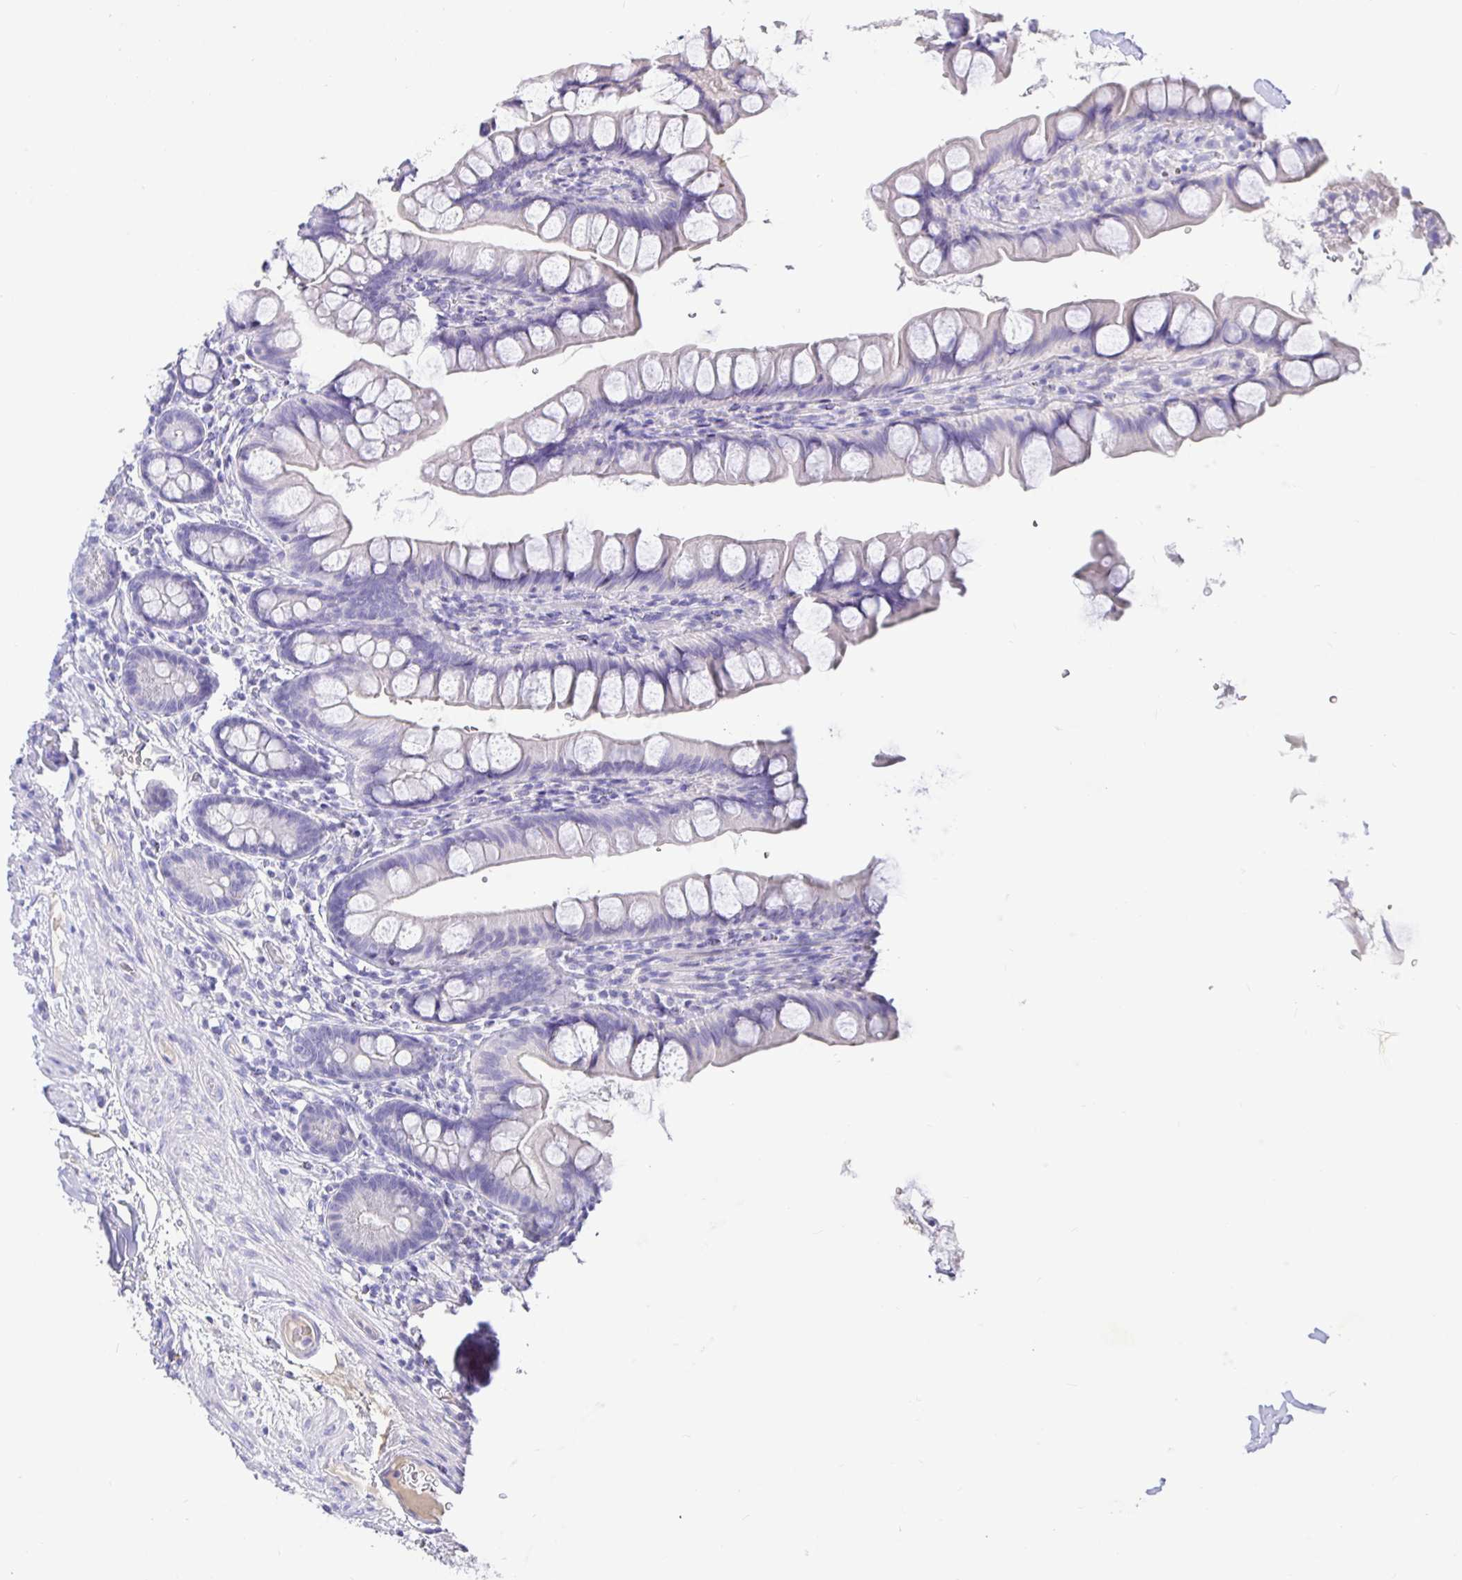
{"staining": {"intensity": "negative", "quantity": "none", "location": "none"}, "tissue": "small intestine", "cell_type": "Glandular cells", "image_type": "normal", "snomed": [{"axis": "morphology", "description": "Normal tissue, NOS"}, {"axis": "topography", "description": "Small intestine"}], "caption": "High power microscopy micrograph of an immunohistochemistry histopathology image of unremarkable small intestine, revealing no significant positivity in glandular cells. Nuclei are stained in blue.", "gene": "TPTE", "patient": {"sex": "male", "age": 70}}